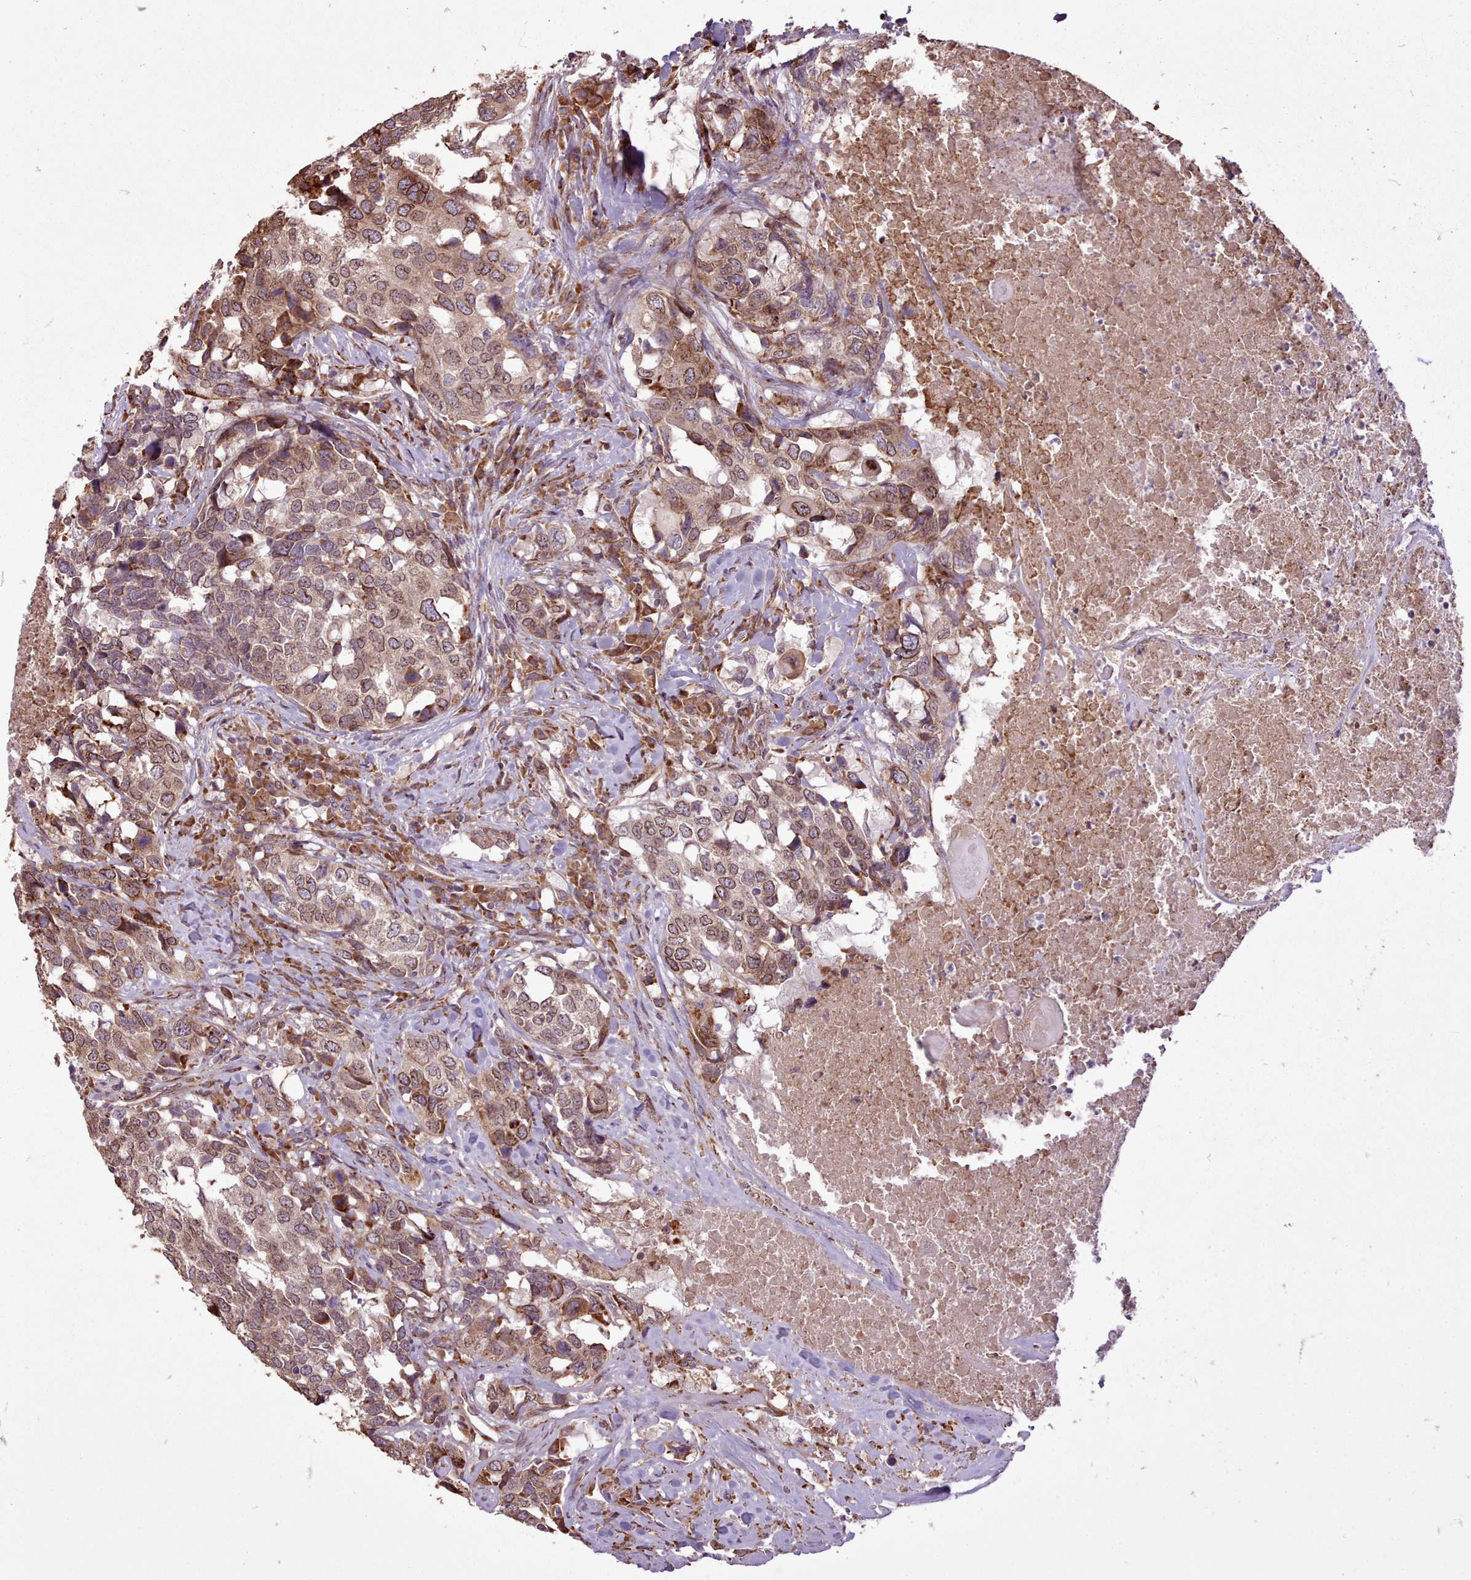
{"staining": {"intensity": "moderate", "quantity": ">75%", "location": "cytoplasmic/membranous,nuclear"}, "tissue": "head and neck cancer", "cell_type": "Tumor cells", "image_type": "cancer", "snomed": [{"axis": "morphology", "description": "Squamous cell carcinoma, NOS"}, {"axis": "topography", "description": "Head-Neck"}], "caption": "A brown stain labels moderate cytoplasmic/membranous and nuclear expression of a protein in squamous cell carcinoma (head and neck) tumor cells.", "gene": "CABP1", "patient": {"sex": "male", "age": 66}}